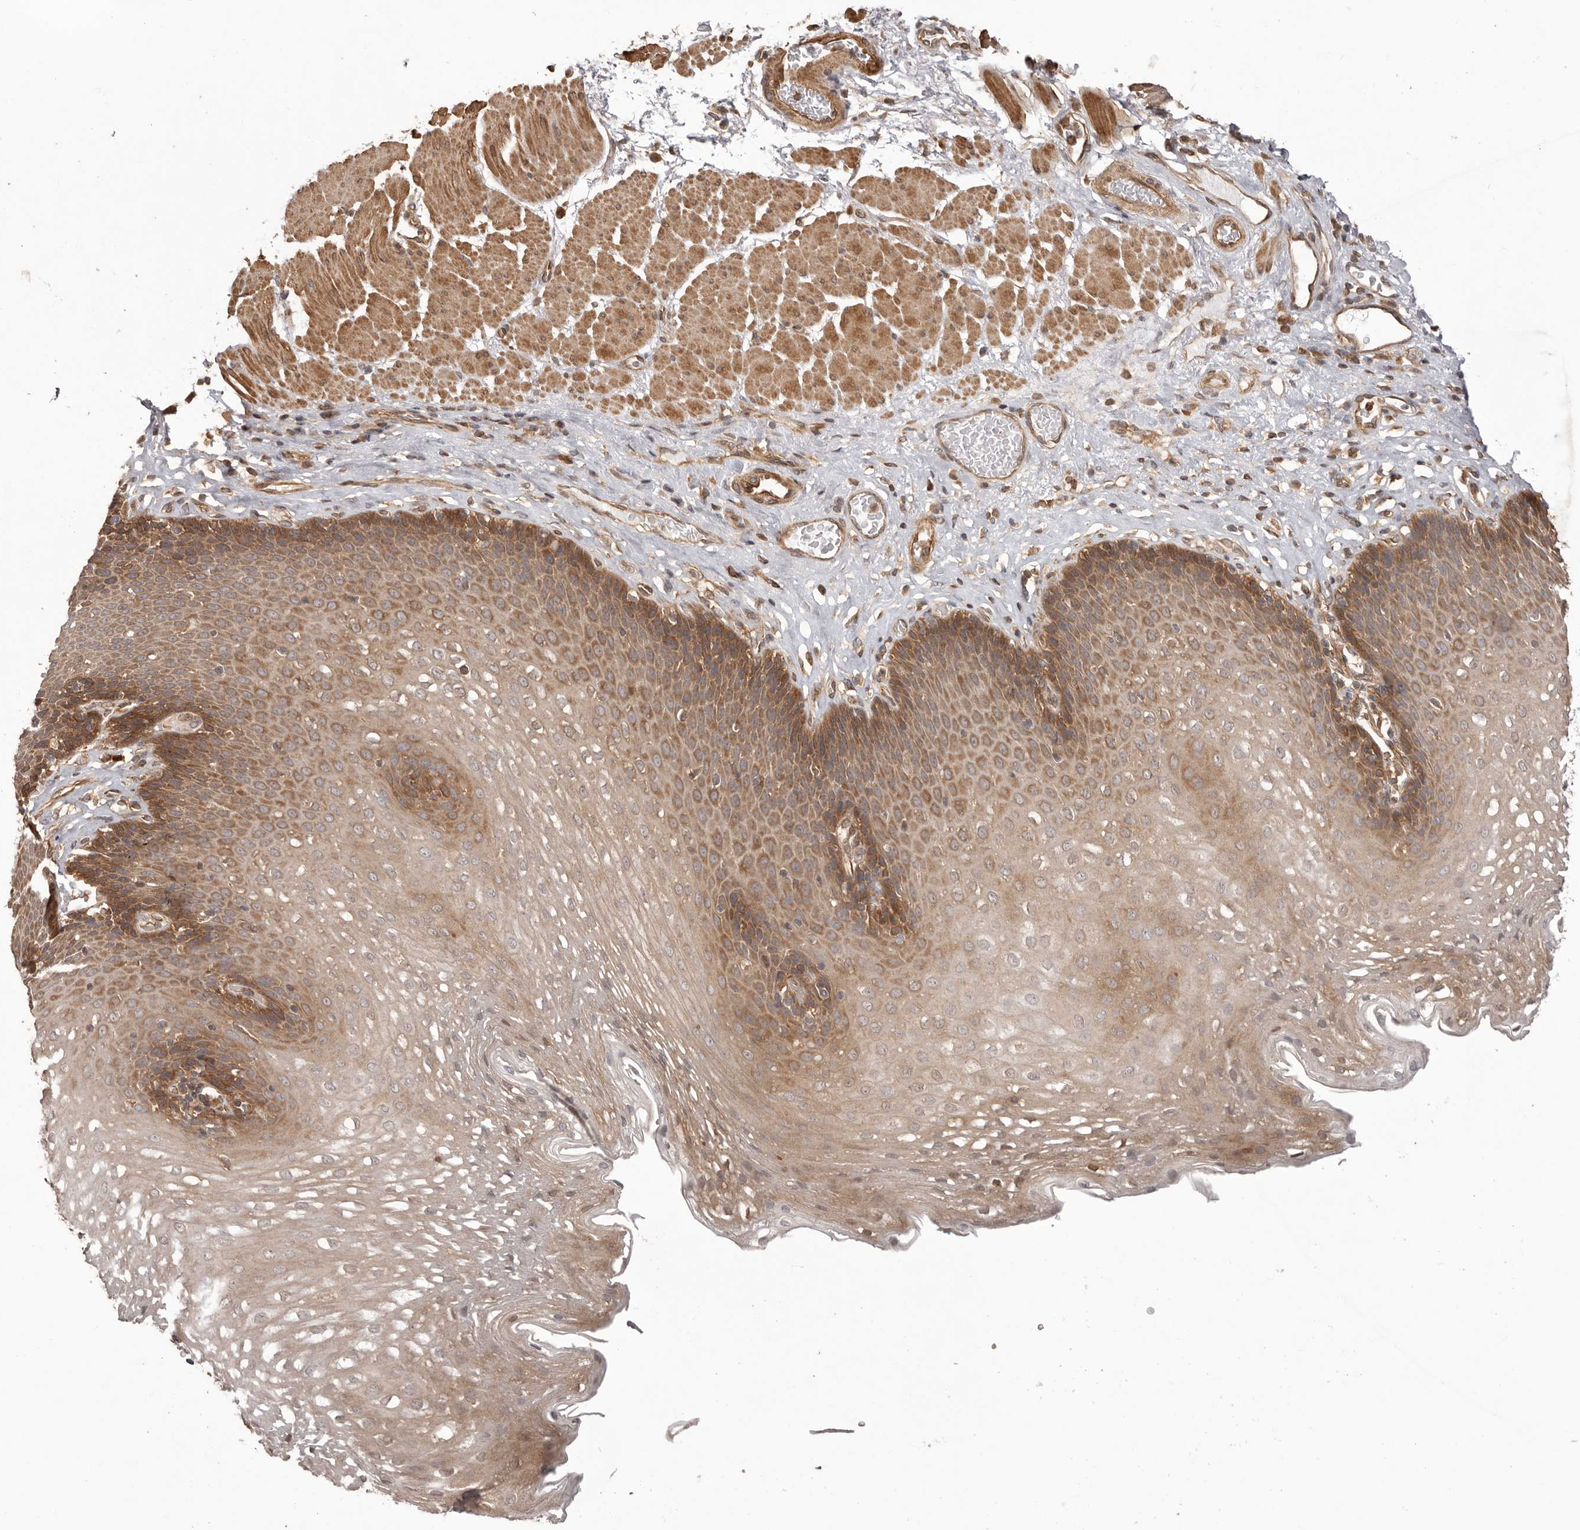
{"staining": {"intensity": "moderate", "quantity": "25%-75%", "location": "cytoplasmic/membranous"}, "tissue": "esophagus", "cell_type": "Squamous epithelial cells", "image_type": "normal", "snomed": [{"axis": "morphology", "description": "Normal tissue, NOS"}, {"axis": "topography", "description": "Esophagus"}], "caption": "Brown immunohistochemical staining in benign esophagus exhibits moderate cytoplasmic/membranous positivity in about 25%-75% of squamous epithelial cells. Ihc stains the protein of interest in brown and the nuclei are stained blue.", "gene": "NFKBIA", "patient": {"sex": "female", "age": 66}}